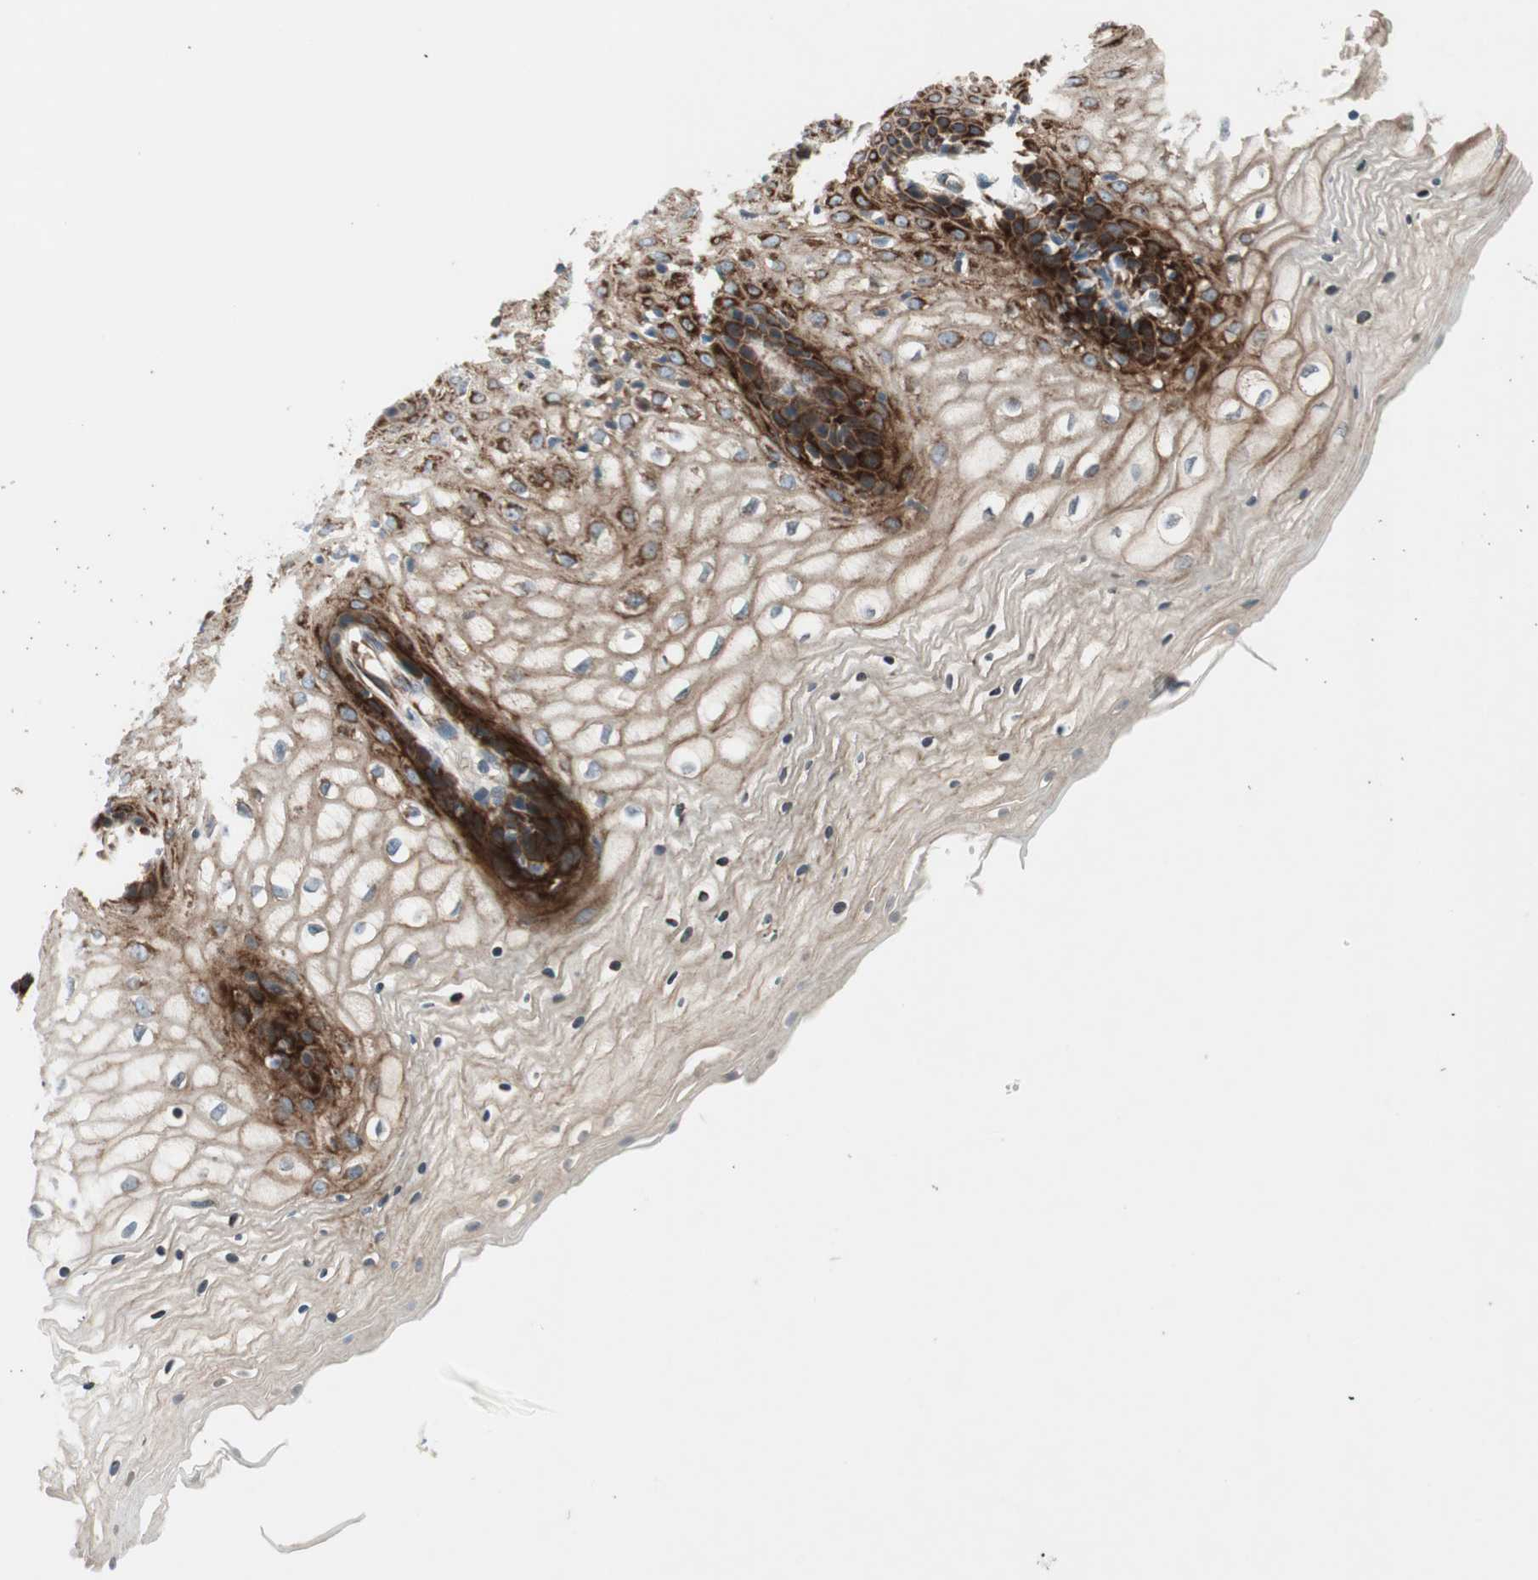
{"staining": {"intensity": "strong", "quantity": "25%-75%", "location": "cytoplasmic/membranous"}, "tissue": "vagina", "cell_type": "Squamous epithelial cells", "image_type": "normal", "snomed": [{"axis": "morphology", "description": "Normal tissue, NOS"}, {"axis": "topography", "description": "Vagina"}], "caption": "This histopathology image demonstrates IHC staining of normal vagina, with high strong cytoplasmic/membranous expression in approximately 25%-75% of squamous epithelial cells.", "gene": "APOO", "patient": {"sex": "female", "age": 34}}